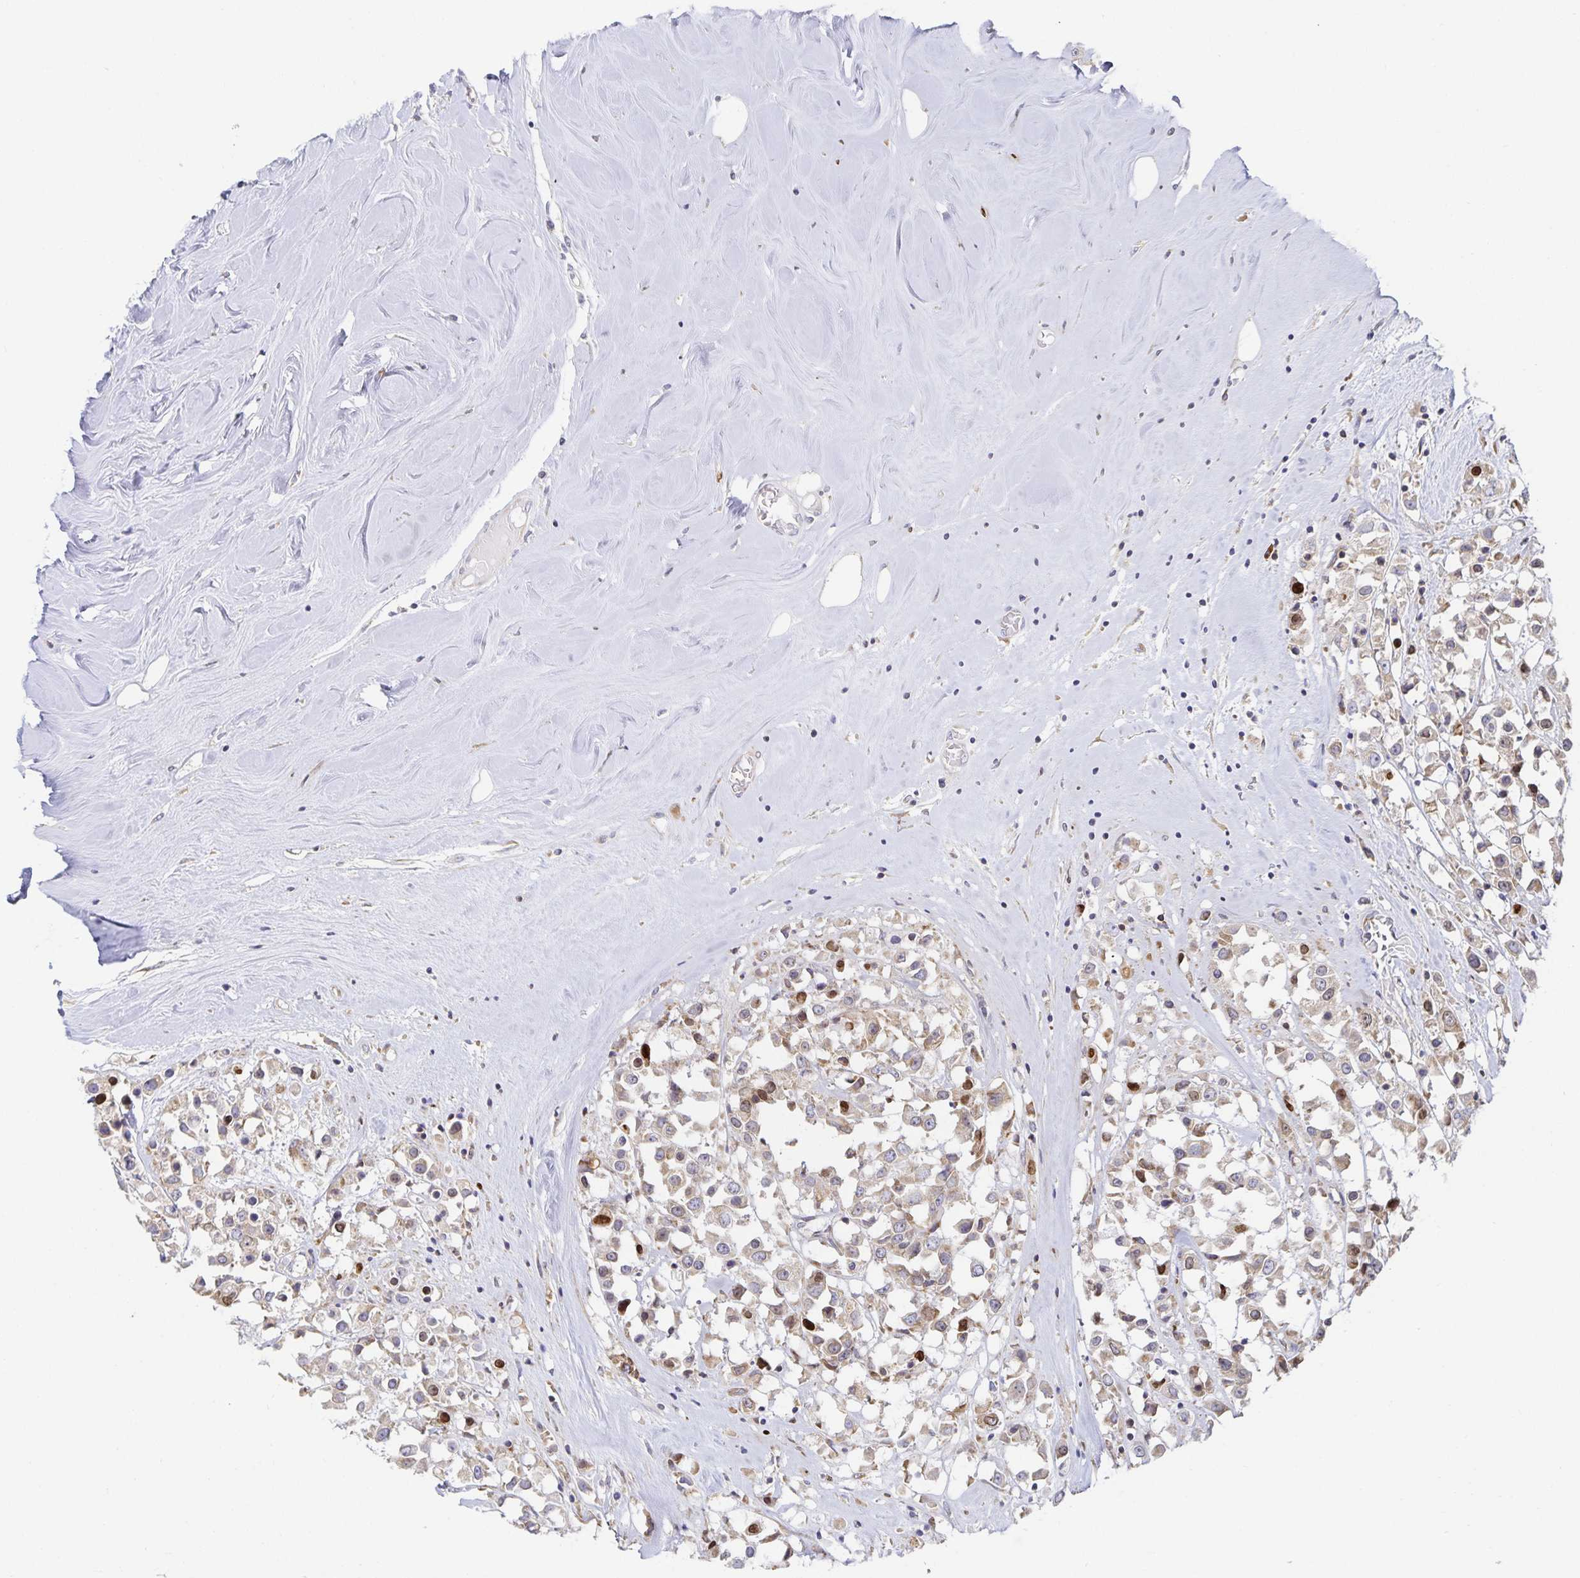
{"staining": {"intensity": "weak", "quantity": ">75%", "location": "cytoplasmic/membranous"}, "tissue": "breast cancer", "cell_type": "Tumor cells", "image_type": "cancer", "snomed": [{"axis": "morphology", "description": "Duct carcinoma"}, {"axis": "topography", "description": "Breast"}], "caption": "Immunohistochemistry (IHC) image of human breast infiltrating ductal carcinoma stained for a protein (brown), which displays low levels of weak cytoplasmic/membranous positivity in about >75% of tumor cells.", "gene": "NOMO1", "patient": {"sex": "female", "age": 61}}